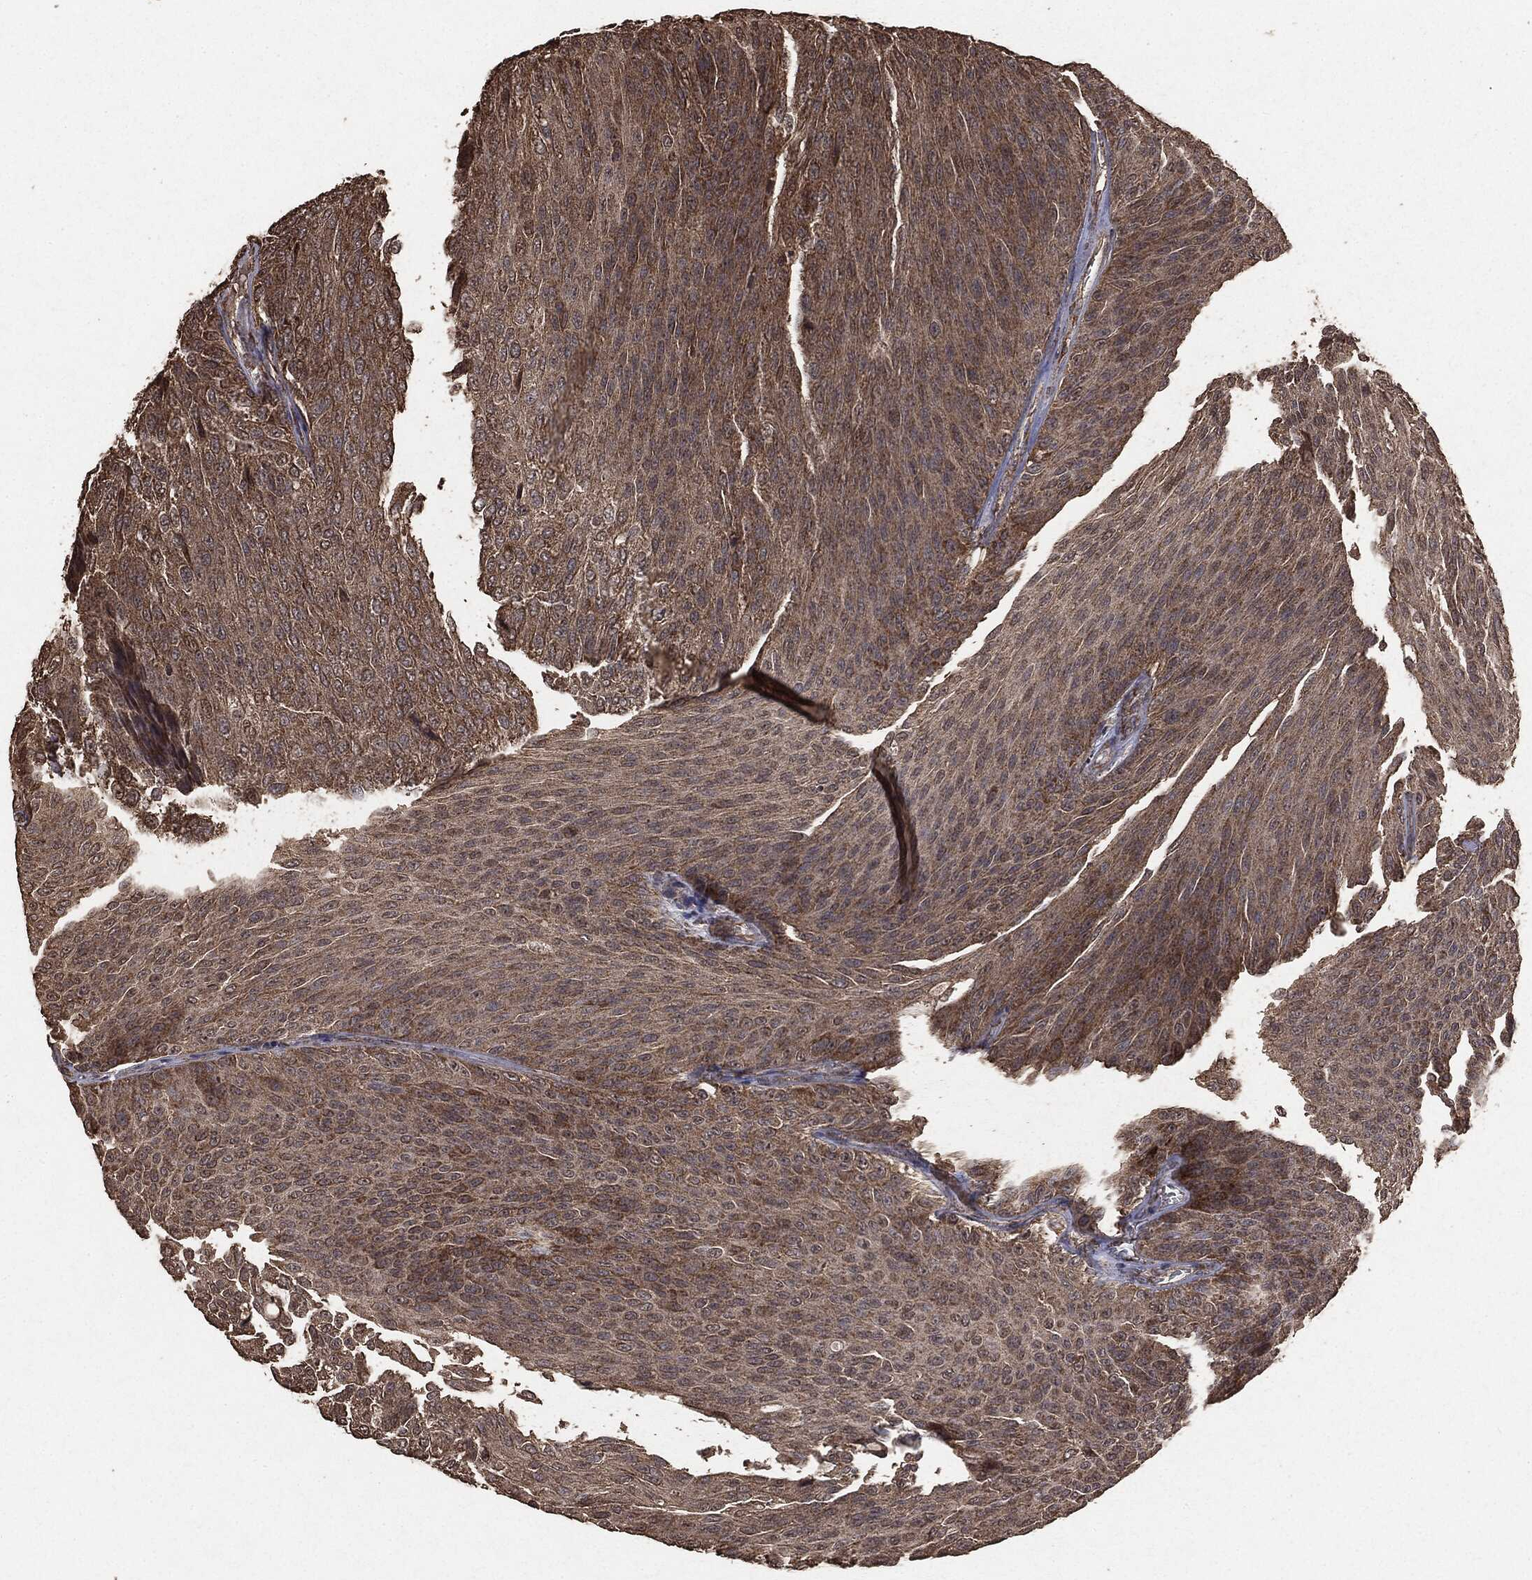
{"staining": {"intensity": "moderate", "quantity": ">75%", "location": "cytoplasmic/membranous"}, "tissue": "urothelial cancer", "cell_type": "Tumor cells", "image_type": "cancer", "snomed": [{"axis": "morphology", "description": "Urothelial carcinoma, Low grade"}, {"axis": "topography", "description": "Ureter, NOS"}, {"axis": "topography", "description": "Urinary bladder"}], "caption": "Immunohistochemical staining of urothelial cancer displays medium levels of moderate cytoplasmic/membranous protein expression in about >75% of tumor cells. (DAB (3,3'-diaminobenzidine) IHC, brown staining for protein, blue staining for nuclei).", "gene": "MTOR", "patient": {"sex": "male", "age": 78}}